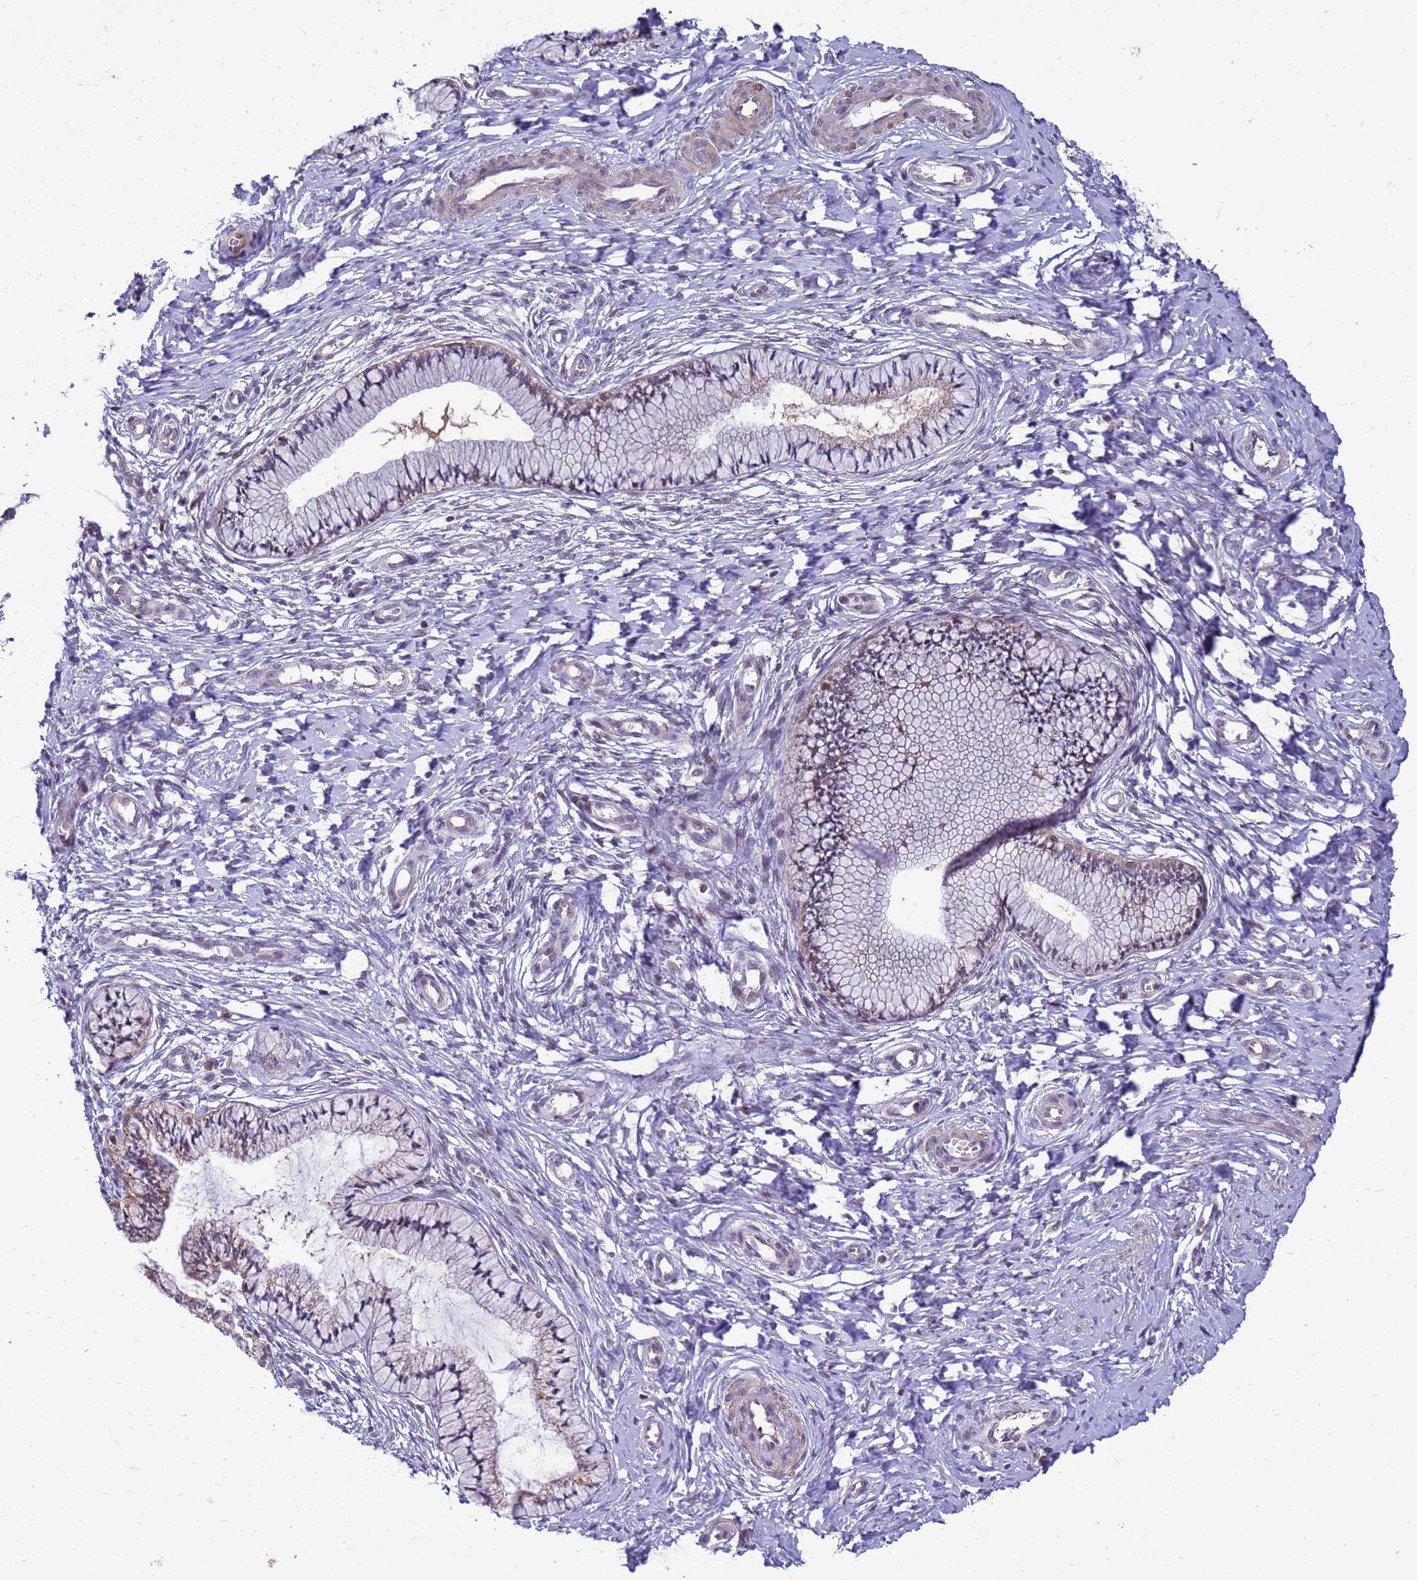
{"staining": {"intensity": "moderate", "quantity": "25%-75%", "location": "cytoplasmic/membranous"}, "tissue": "cervix", "cell_type": "Glandular cells", "image_type": "normal", "snomed": [{"axis": "morphology", "description": "Normal tissue, NOS"}, {"axis": "topography", "description": "Cervix"}], "caption": "Immunohistochemical staining of unremarkable cervix displays moderate cytoplasmic/membranous protein positivity in approximately 25%-75% of glandular cells.", "gene": "C12orf43", "patient": {"sex": "female", "age": 36}}